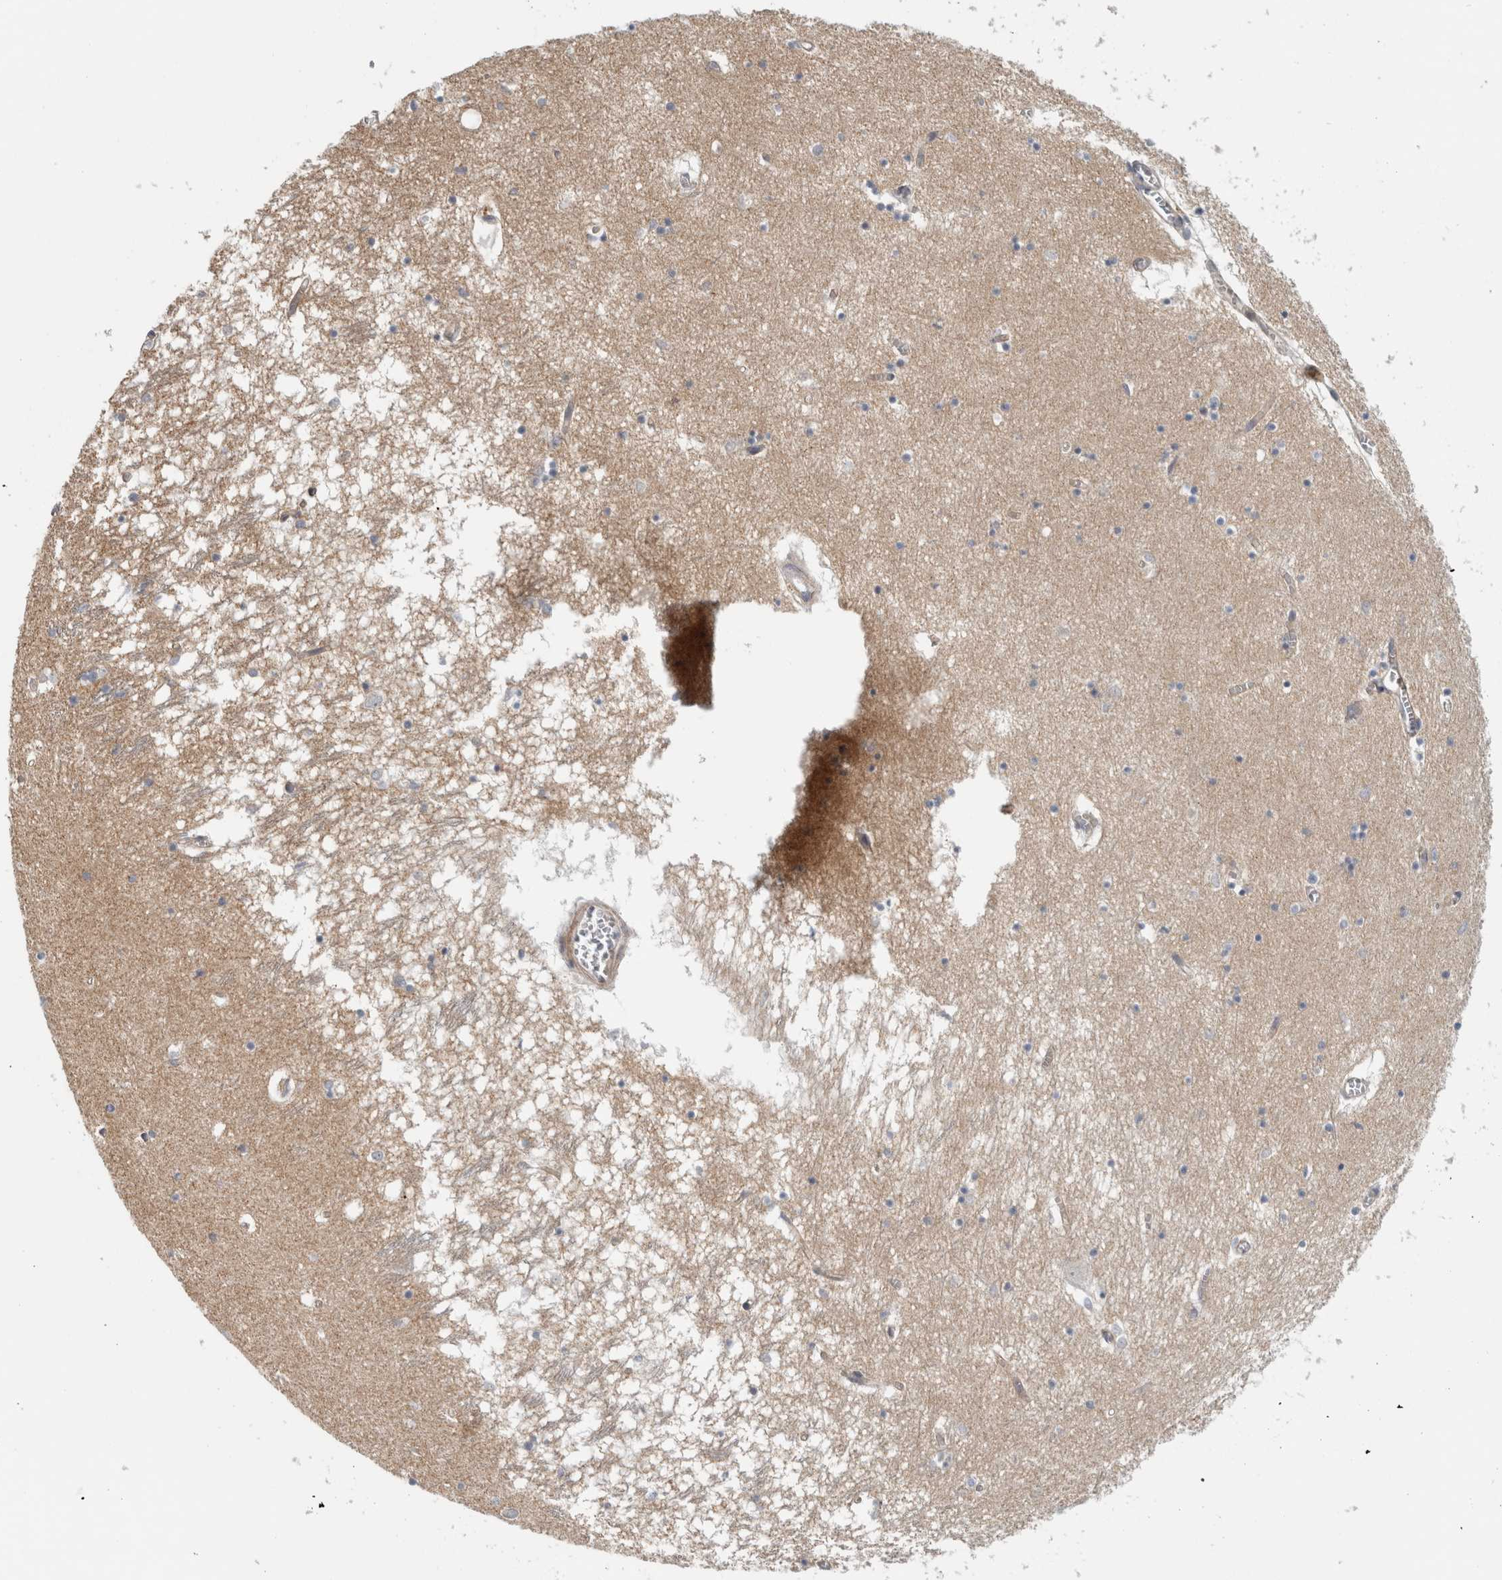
{"staining": {"intensity": "weak", "quantity": "<25%", "location": "cytoplasmic/membranous"}, "tissue": "hippocampus", "cell_type": "Glial cells", "image_type": "normal", "snomed": [{"axis": "morphology", "description": "Normal tissue, NOS"}, {"axis": "topography", "description": "Hippocampus"}], "caption": "This is a histopathology image of immunohistochemistry (IHC) staining of benign hippocampus, which shows no positivity in glial cells.", "gene": "ZNF804B", "patient": {"sex": "male", "age": 70}}